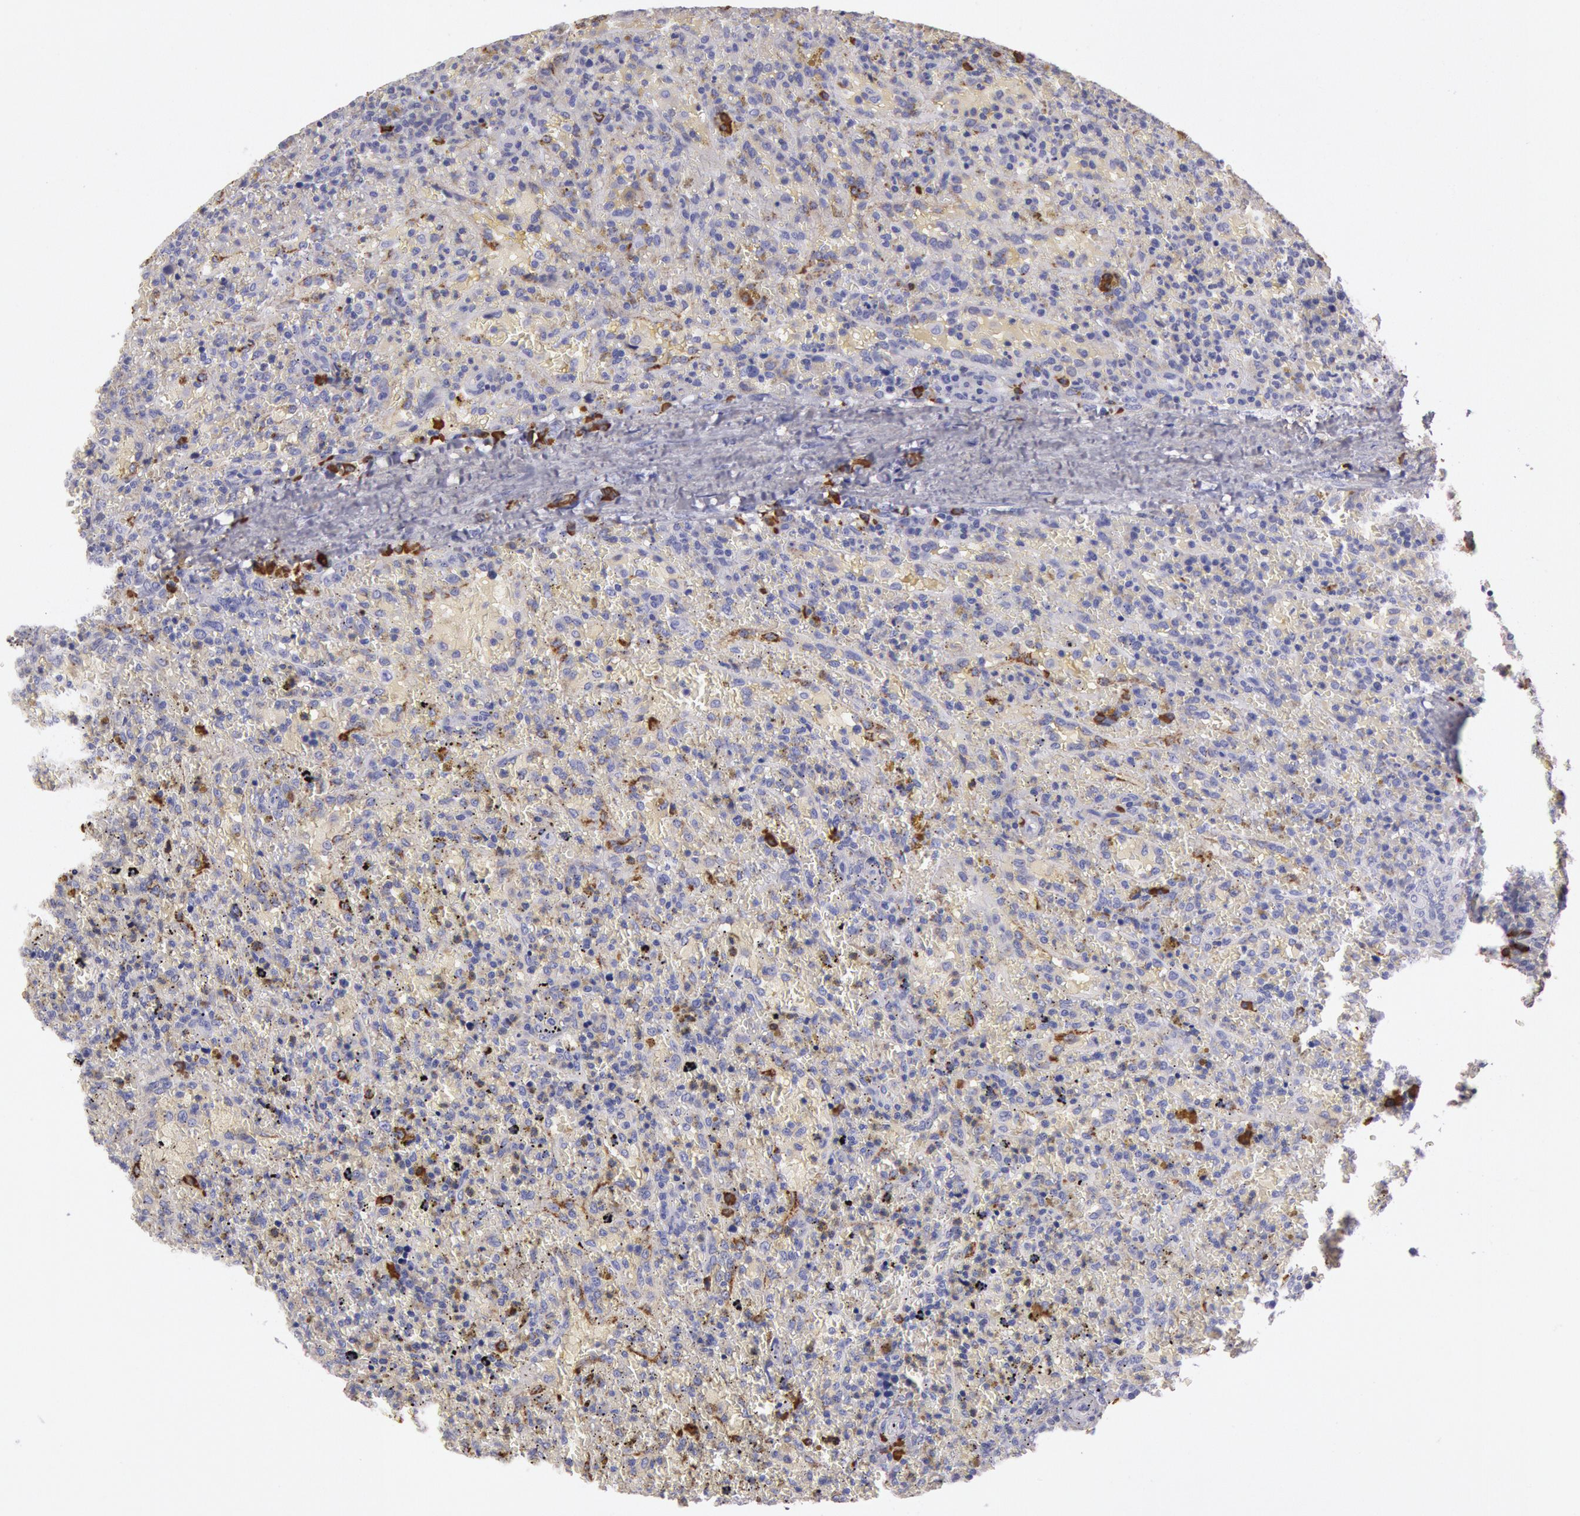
{"staining": {"intensity": "weak", "quantity": "25%-75%", "location": "cytoplasmic/membranous"}, "tissue": "lymphoma", "cell_type": "Tumor cells", "image_type": "cancer", "snomed": [{"axis": "morphology", "description": "Malignant lymphoma, non-Hodgkin's type, High grade"}, {"axis": "topography", "description": "Spleen"}, {"axis": "topography", "description": "Lymph node"}], "caption": "Protein analysis of lymphoma tissue exhibits weak cytoplasmic/membranous staining in approximately 25%-75% of tumor cells.", "gene": "IGHG1", "patient": {"sex": "female", "age": 70}}